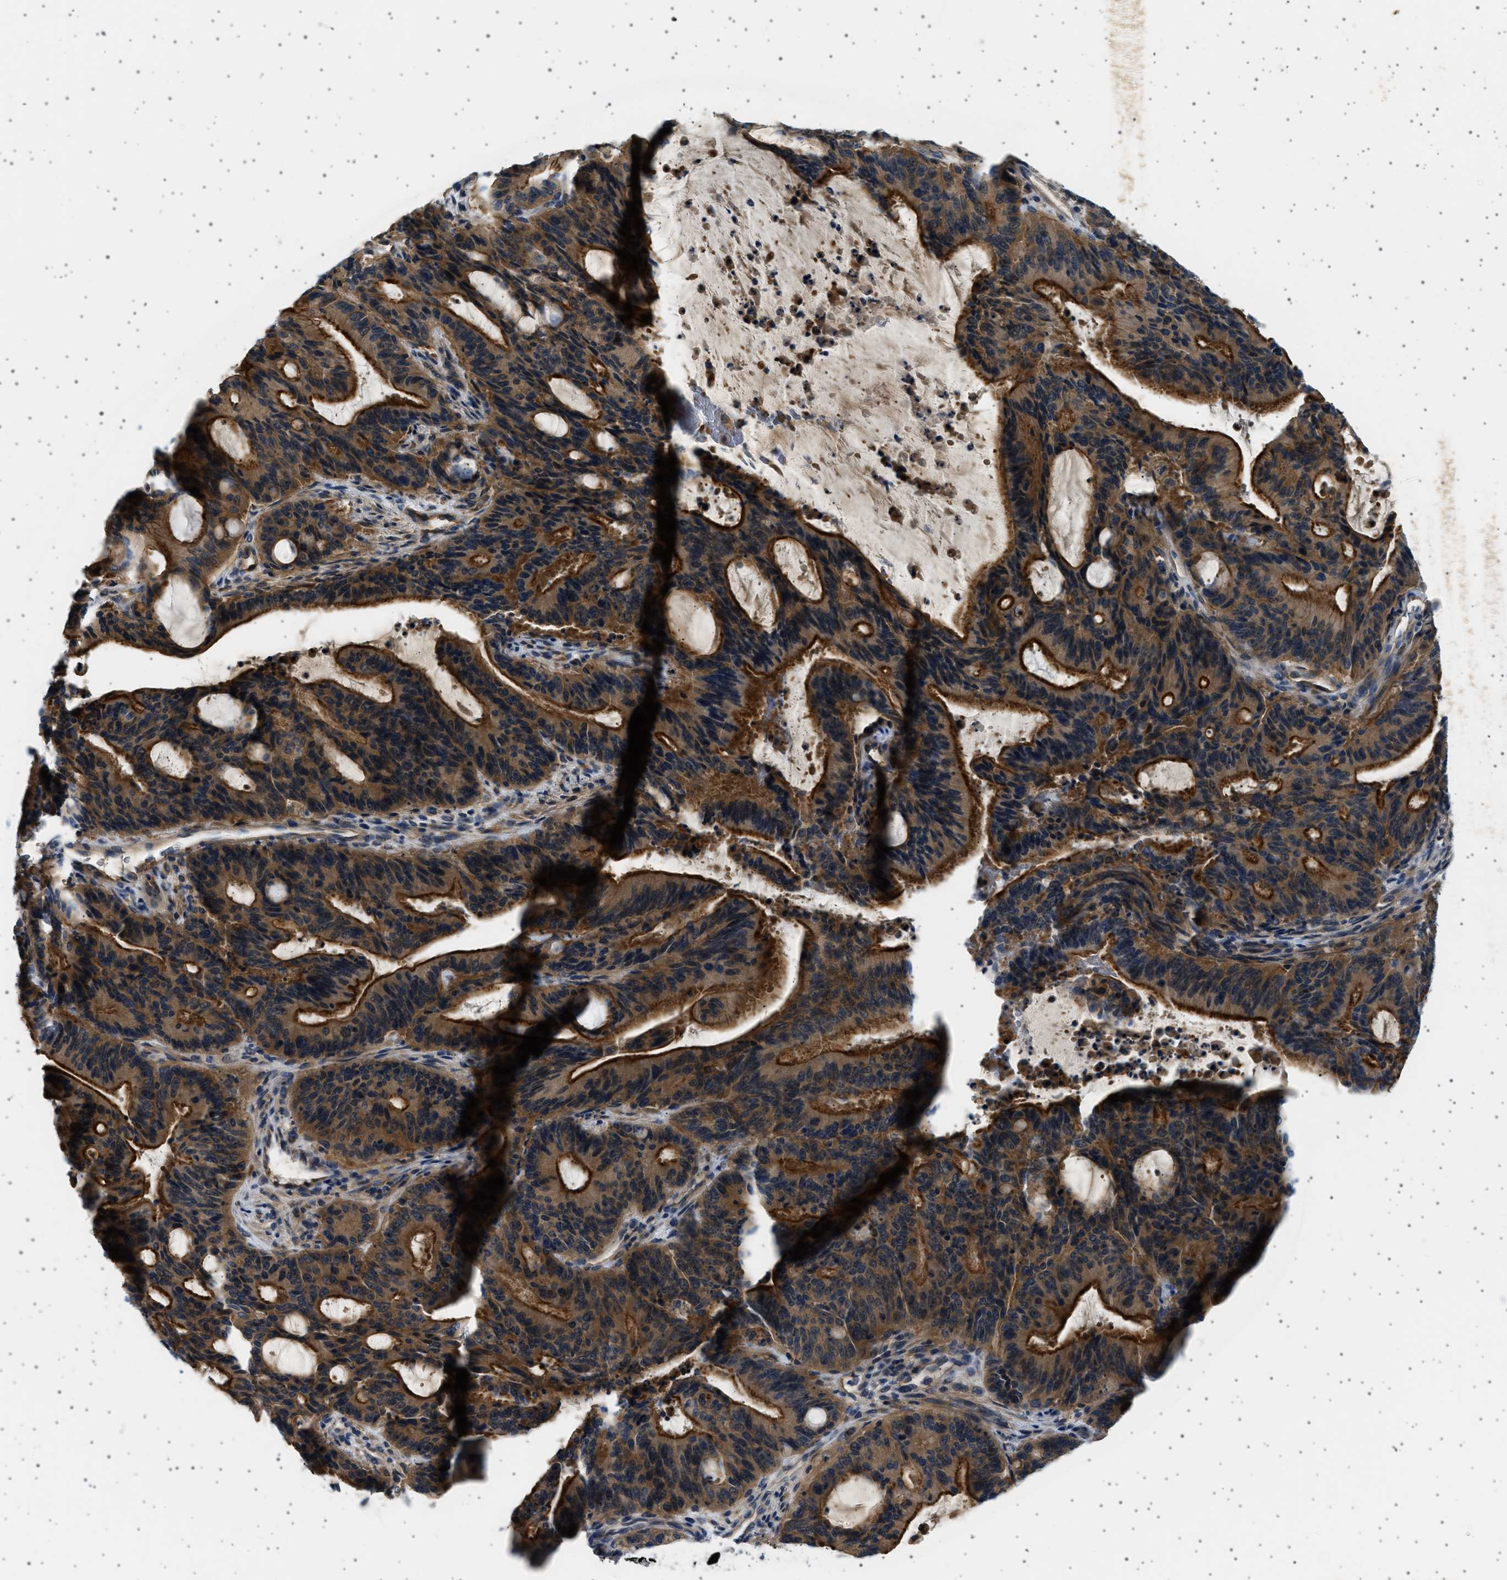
{"staining": {"intensity": "strong", "quantity": ">75%", "location": "cytoplasmic/membranous"}, "tissue": "liver cancer", "cell_type": "Tumor cells", "image_type": "cancer", "snomed": [{"axis": "morphology", "description": "Normal tissue, NOS"}, {"axis": "morphology", "description": "Cholangiocarcinoma"}, {"axis": "topography", "description": "Liver"}, {"axis": "topography", "description": "Peripheral nerve tissue"}], "caption": "IHC (DAB (3,3'-diaminobenzidine)) staining of liver cholangiocarcinoma reveals strong cytoplasmic/membranous protein staining in about >75% of tumor cells.", "gene": "PLPP6", "patient": {"sex": "female", "age": 73}}